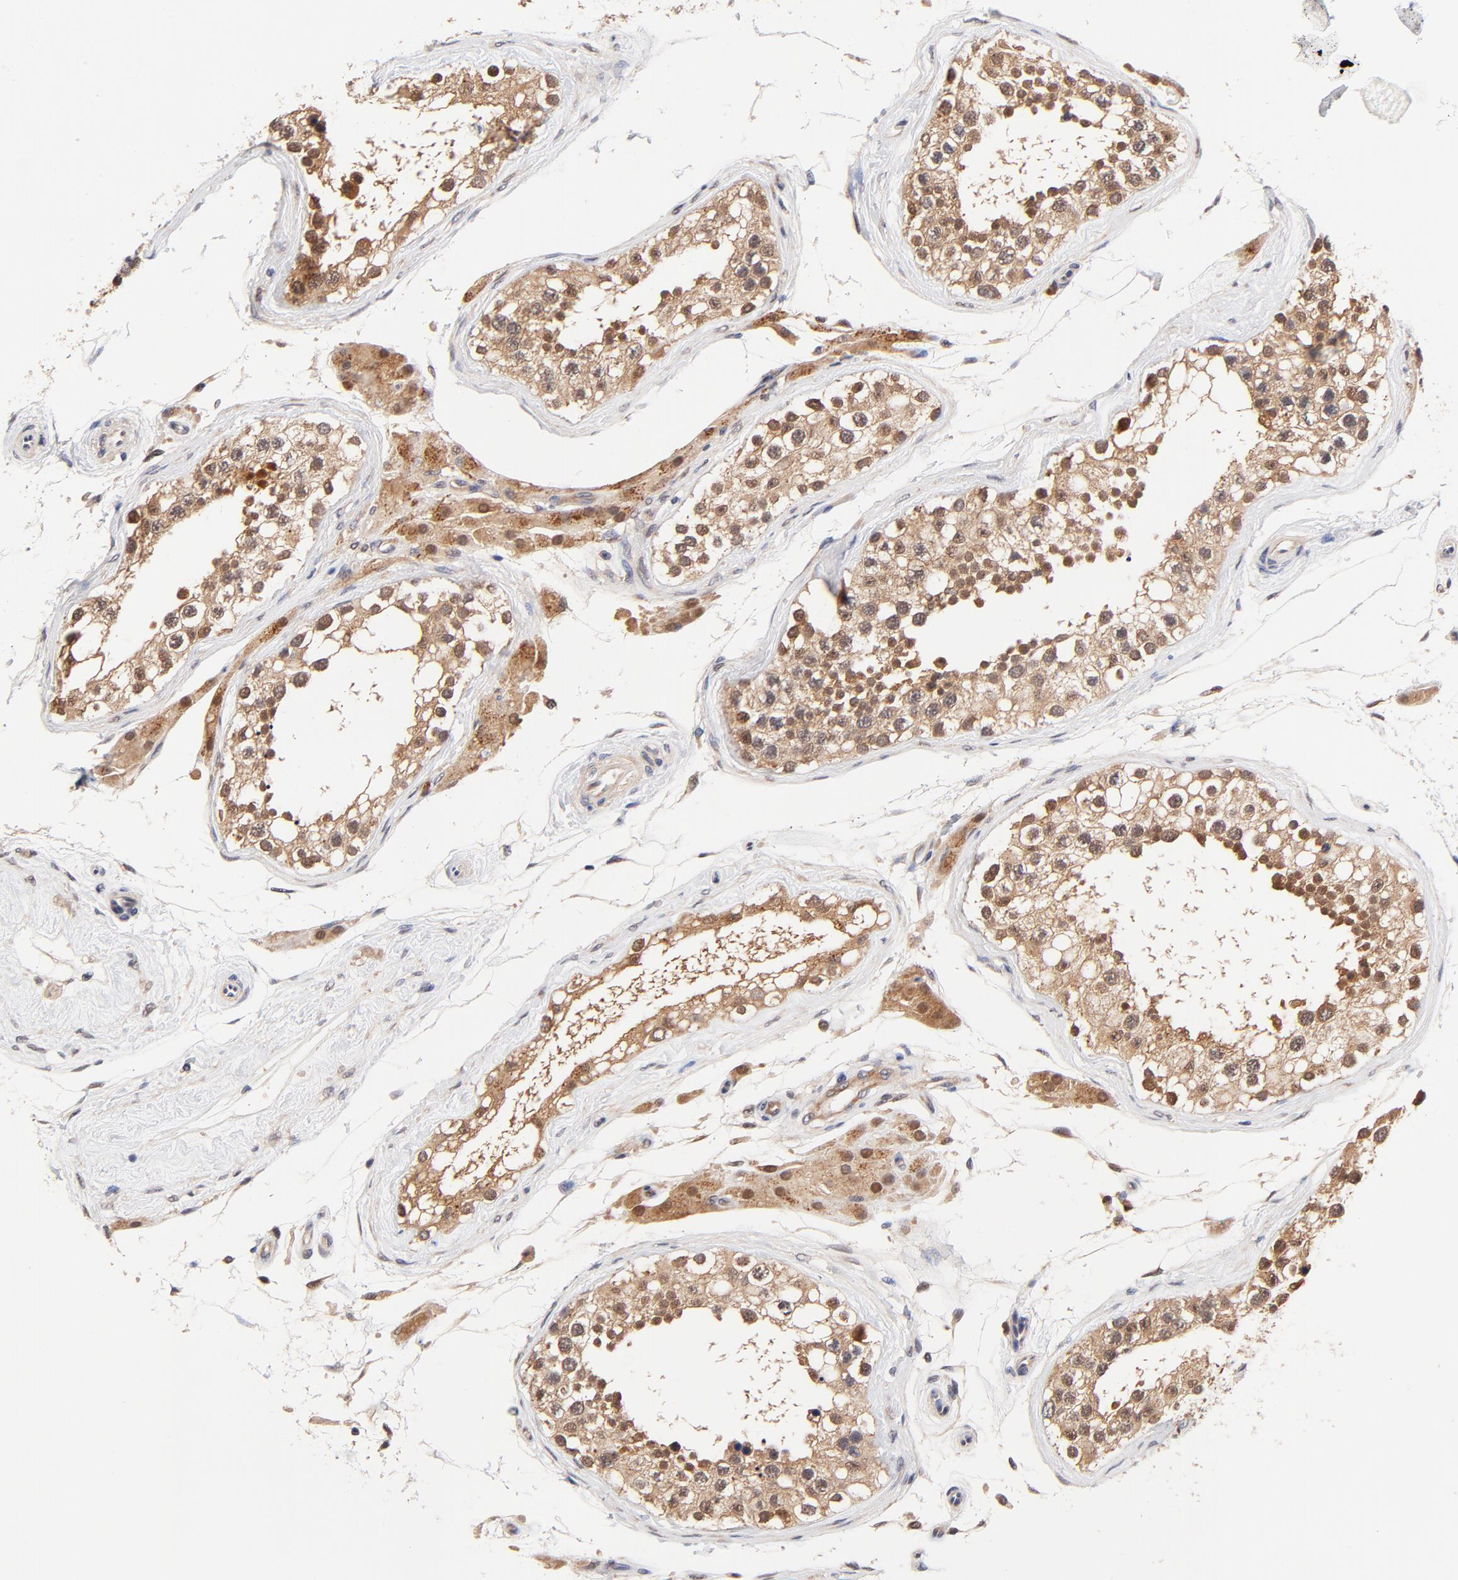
{"staining": {"intensity": "moderate", "quantity": ">75%", "location": "cytoplasmic/membranous,nuclear"}, "tissue": "testis", "cell_type": "Cells in seminiferous ducts", "image_type": "normal", "snomed": [{"axis": "morphology", "description": "Normal tissue, NOS"}, {"axis": "topography", "description": "Testis"}], "caption": "Testis stained with a brown dye demonstrates moderate cytoplasmic/membranous,nuclear positive expression in approximately >75% of cells in seminiferous ducts.", "gene": "TXNL1", "patient": {"sex": "male", "age": 68}}